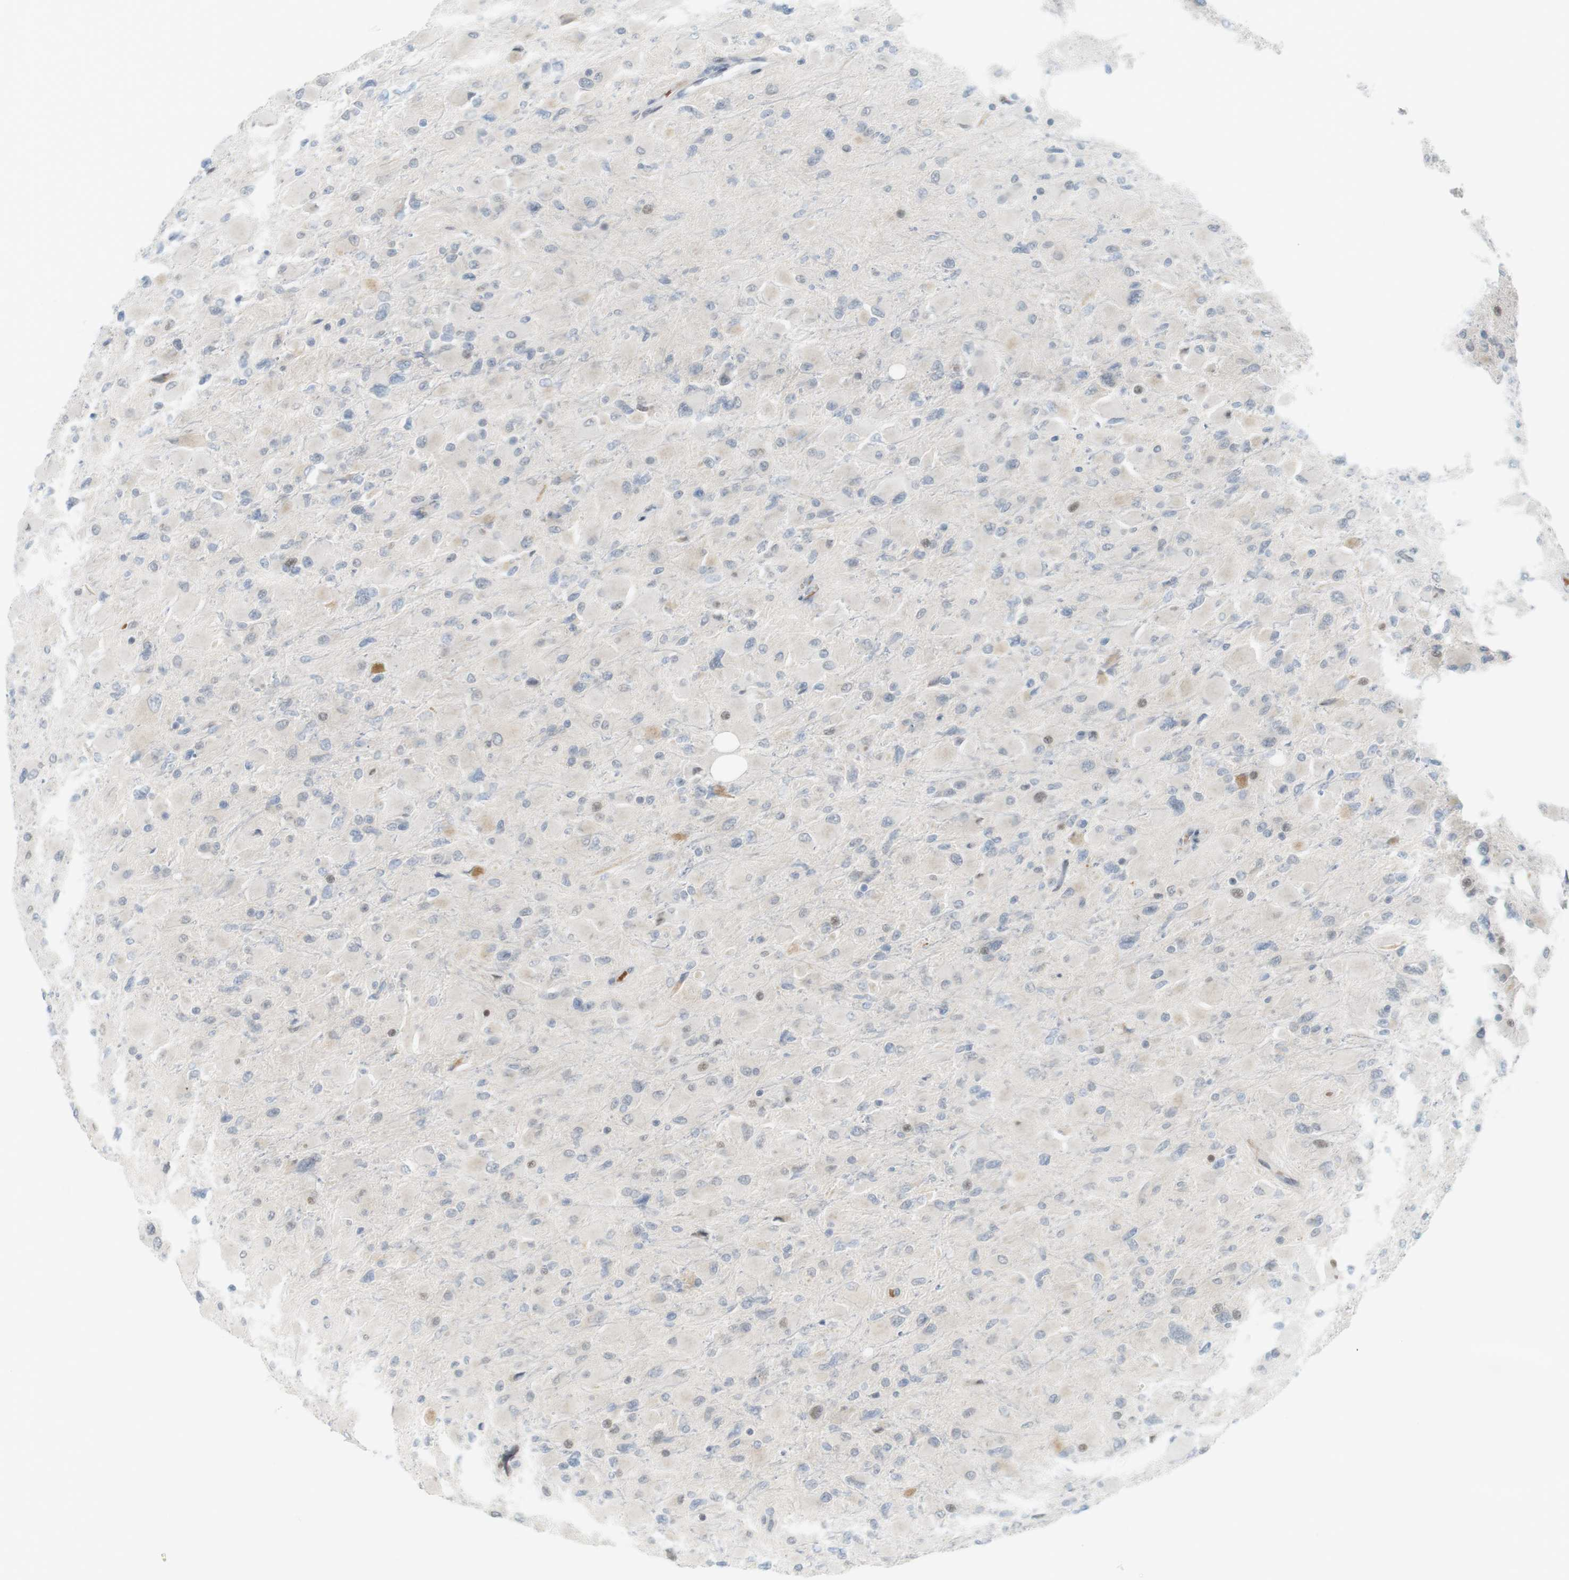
{"staining": {"intensity": "weak", "quantity": "<25%", "location": "nuclear"}, "tissue": "glioma", "cell_type": "Tumor cells", "image_type": "cancer", "snomed": [{"axis": "morphology", "description": "Glioma, malignant, High grade"}, {"axis": "topography", "description": "Cerebral cortex"}], "caption": "A high-resolution image shows immunohistochemistry staining of malignant glioma (high-grade), which demonstrates no significant positivity in tumor cells.", "gene": "DMC1", "patient": {"sex": "female", "age": 36}}